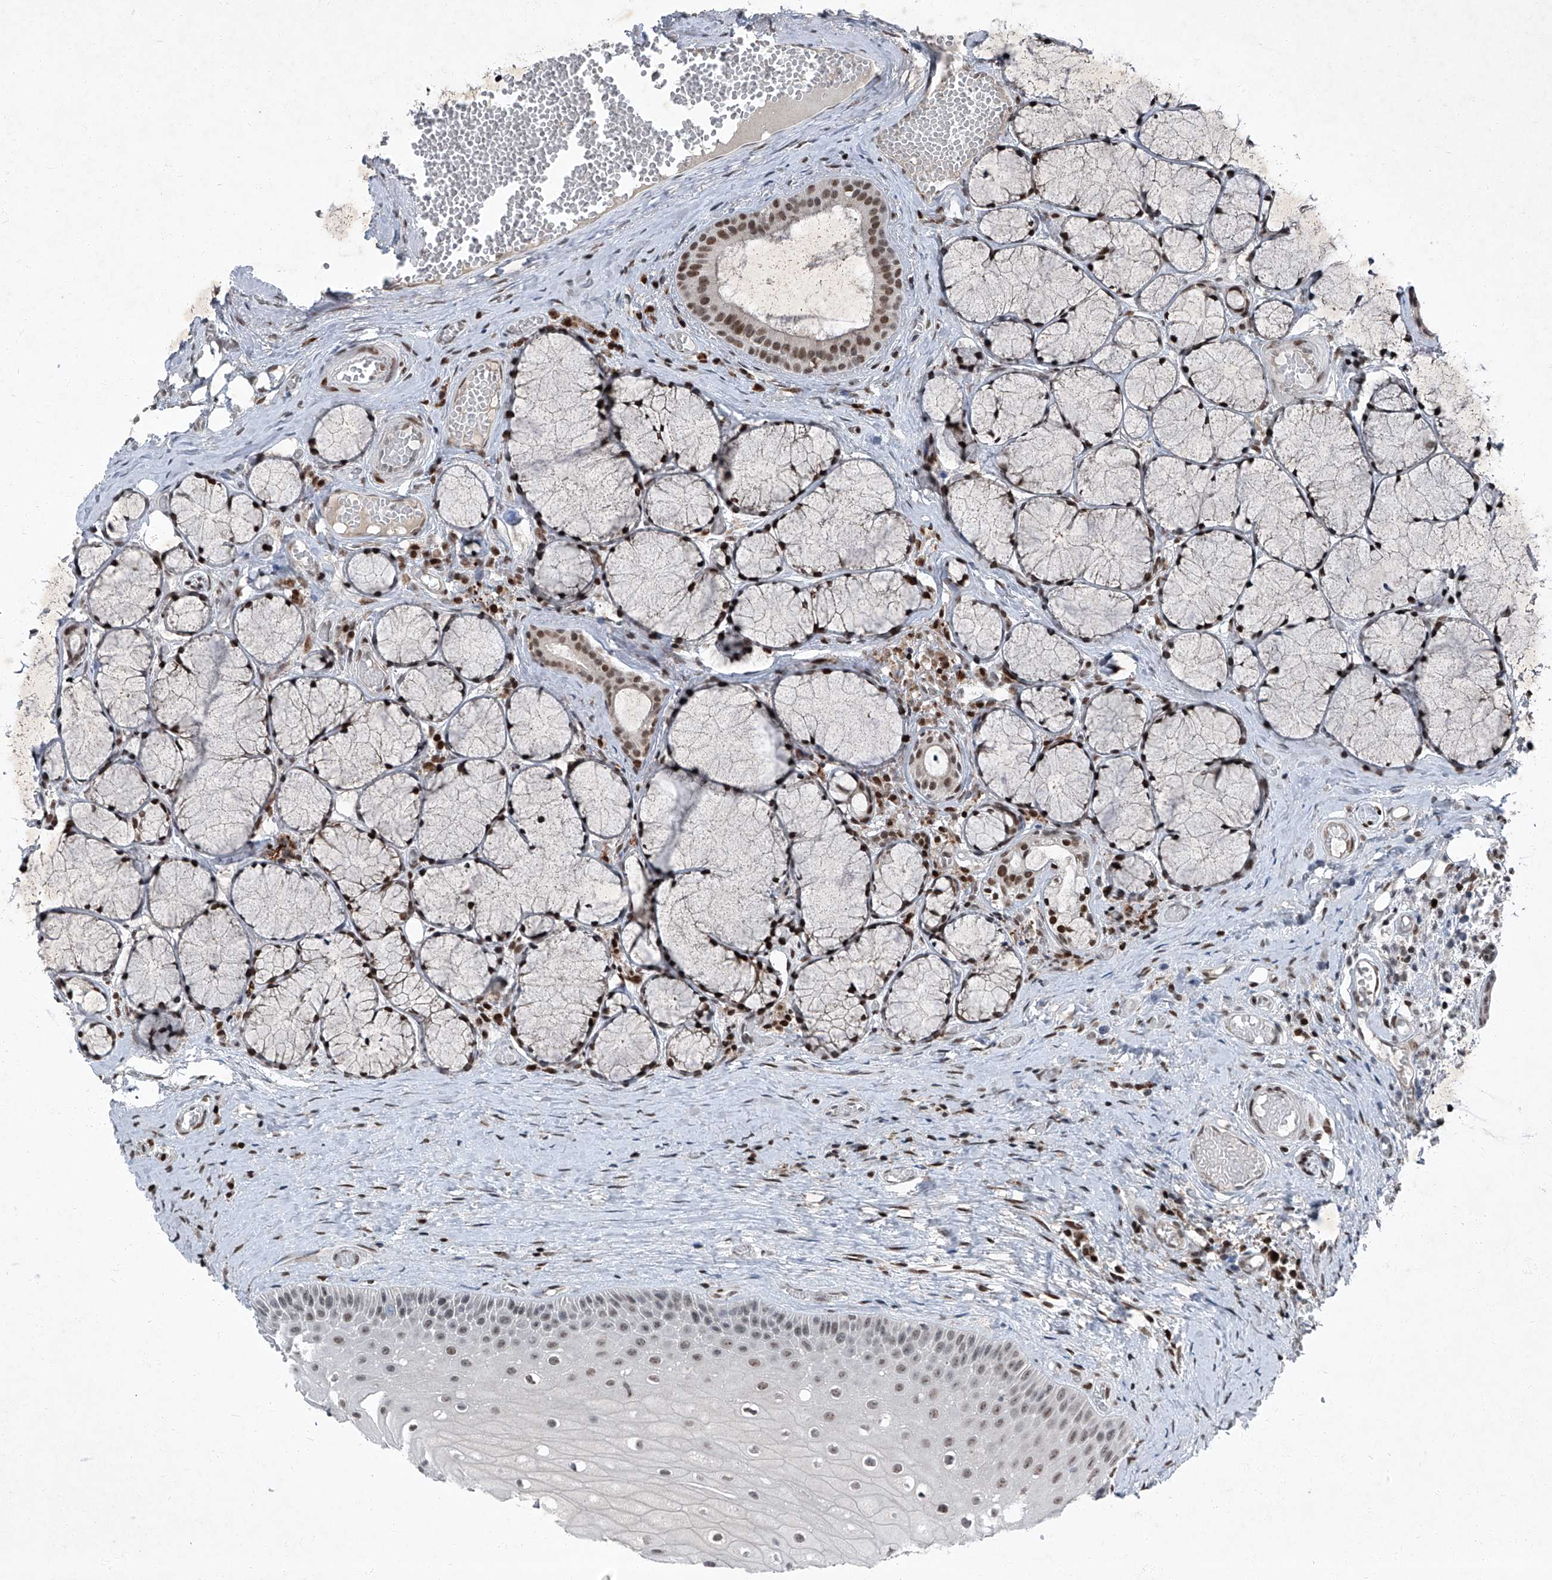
{"staining": {"intensity": "weak", "quantity": "<25%", "location": "nuclear"}, "tissue": "oral mucosa", "cell_type": "Squamous epithelial cells", "image_type": "normal", "snomed": [{"axis": "morphology", "description": "Normal tissue, NOS"}, {"axis": "topography", "description": "Oral tissue"}], "caption": "This is an immunohistochemistry micrograph of unremarkable oral mucosa. There is no expression in squamous epithelial cells.", "gene": "BMI1", "patient": {"sex": "male", "age": 66}}